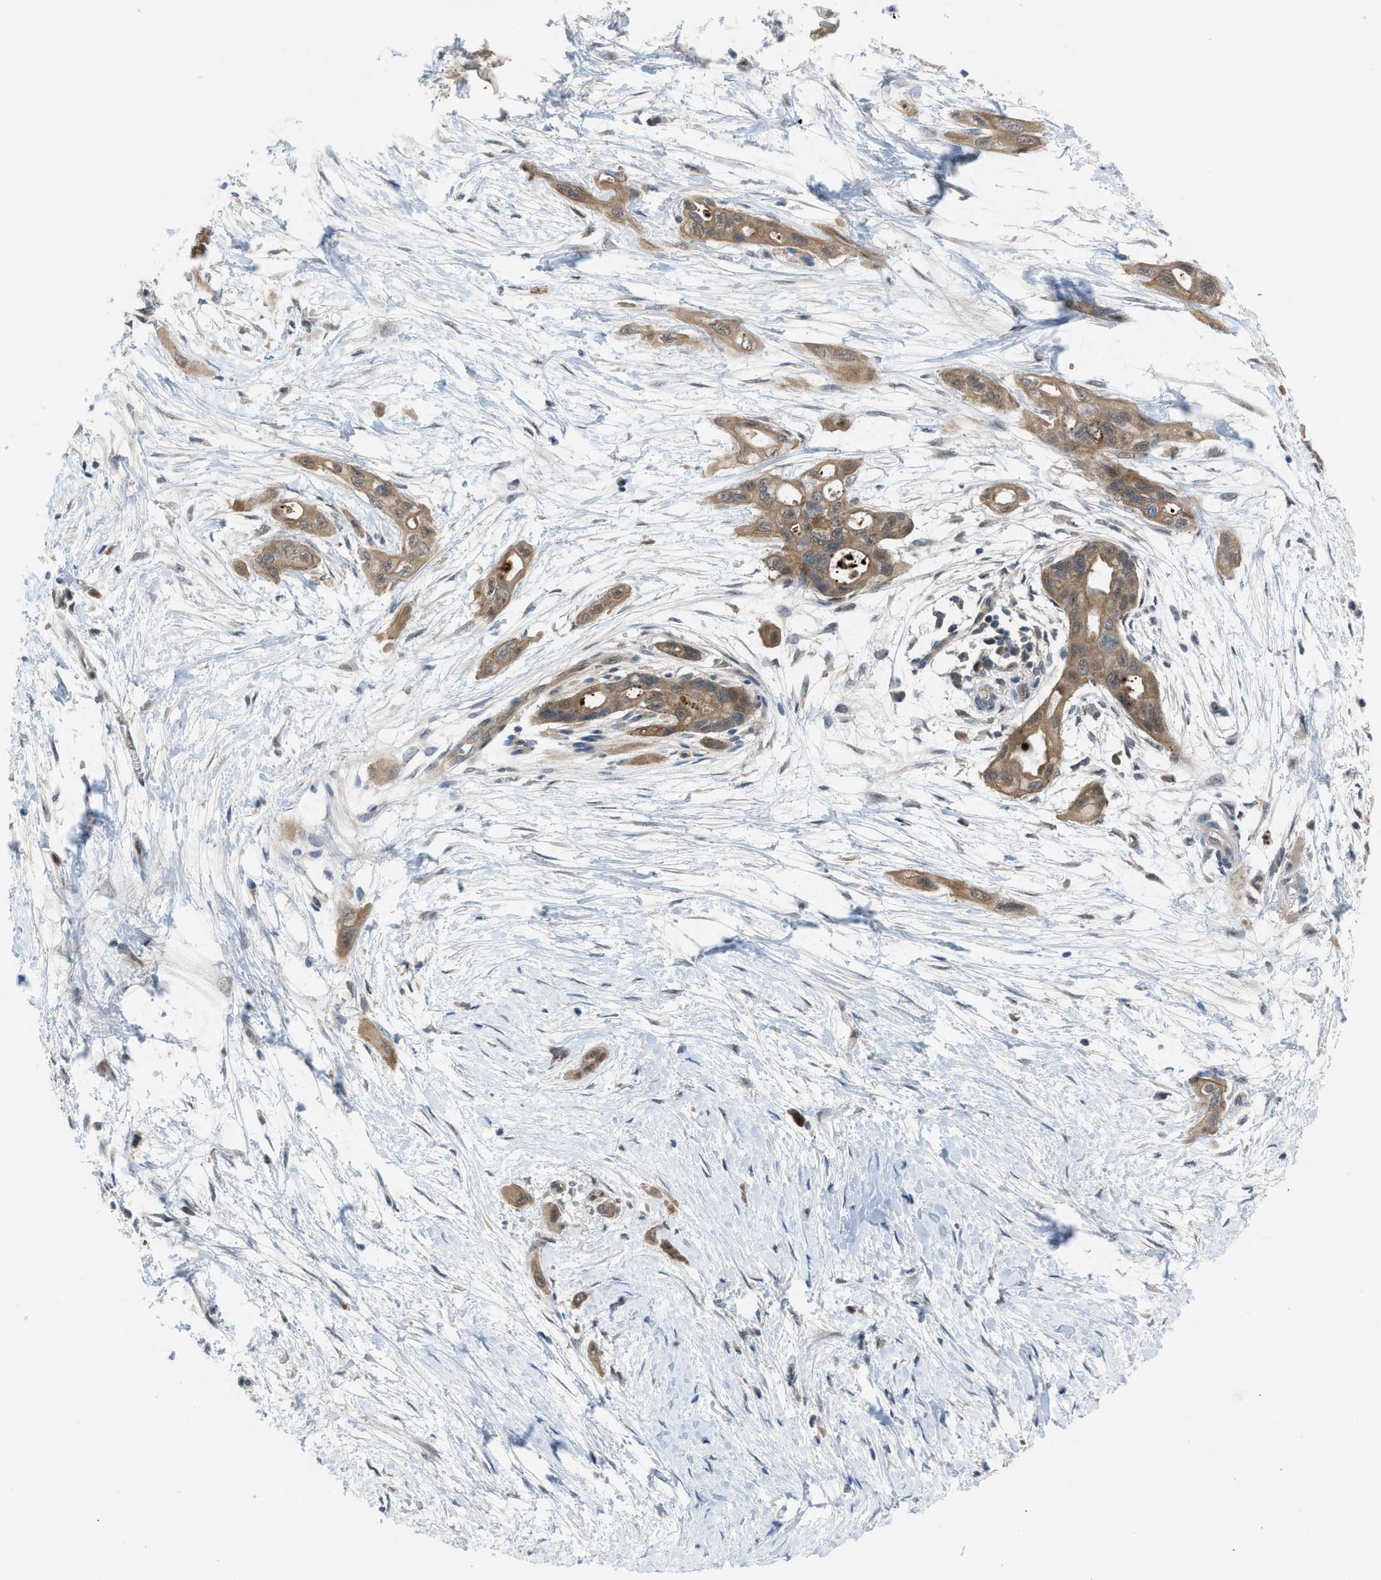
{"staining": {"intensity": "moderate", "quantity": ">75%", "location": "cytoplasmic/membranous,nuclear"}, "tissue": "pancreatic cancer", "cell_type": "Tumor cells", "image_type": "cancer", "snomed": [{"axis": "morphology", "description": "Adenocarcinoma, NOS"}, {"axis": "topography", "description": "Pancreas"}], "caption": "Pancreatic cancer (adenocarcinoma) stained with a brown dye exhibits moderate cytoplasmic/membranous and nuclear positive staining in approximately >75% of tumor cells.", "gene": "PLAA", "patient": {"sex": "male", "age": 59}}